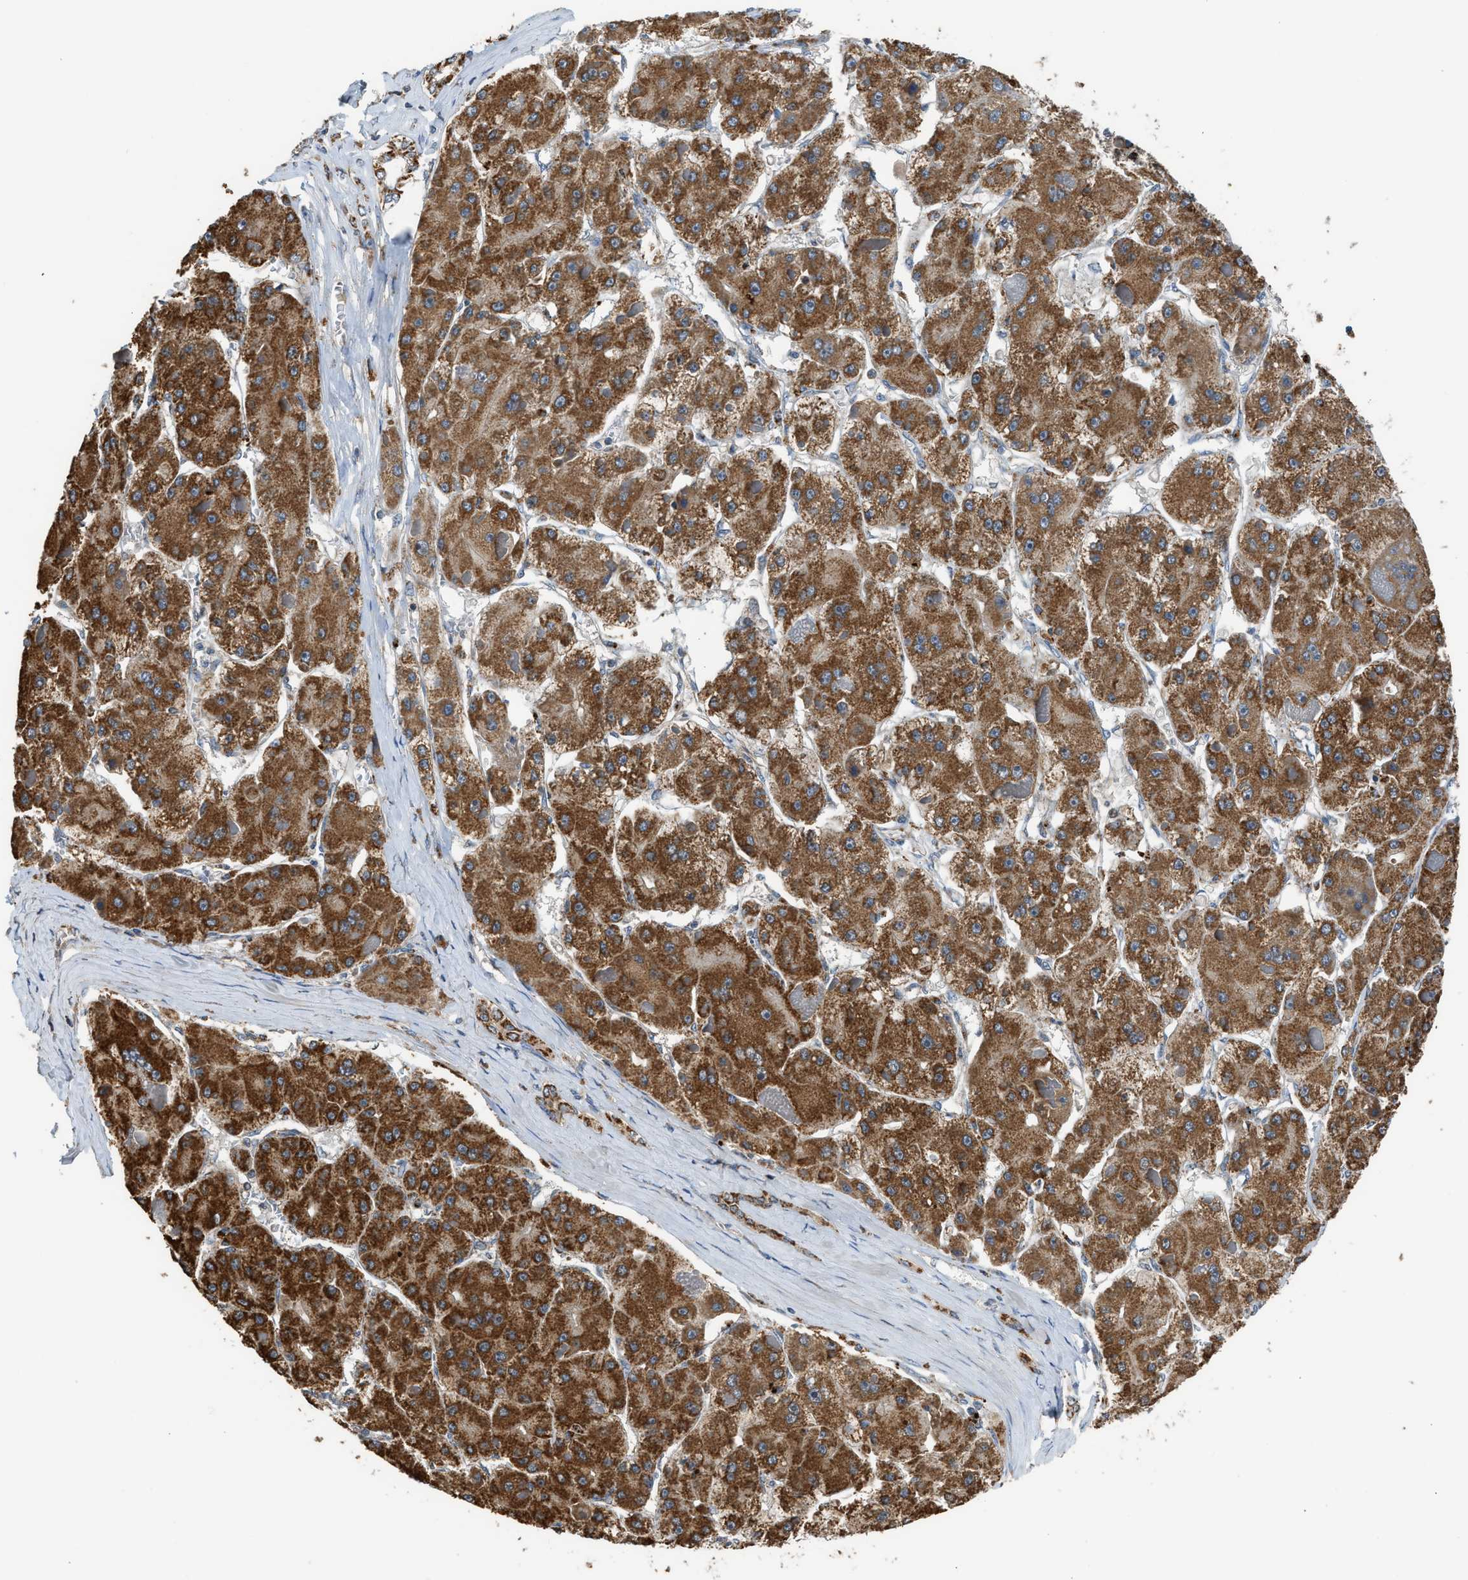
{"staining": {"intensity": "strong", "quantity": ">75%", "location": "cytoplasmic/membranous"}, "tissue": "liver cancer", "cell_type": "Tumor cells", "image_type": "cancer", "snomed": [{"axis": "morphology", "description": "Carcinoma, Hepatocellular, NOS"}, {"axis": "topography", "description": "Liver"}], "caption": "The histopathology image shows staining of liver cancer (hepatocellular carcinoma), revealing strong cytoplasmic/membranous protein staining (brown color) within tumor cells.", "gene": "STARD3", "patient": {"sex": "female", "age": 73}}